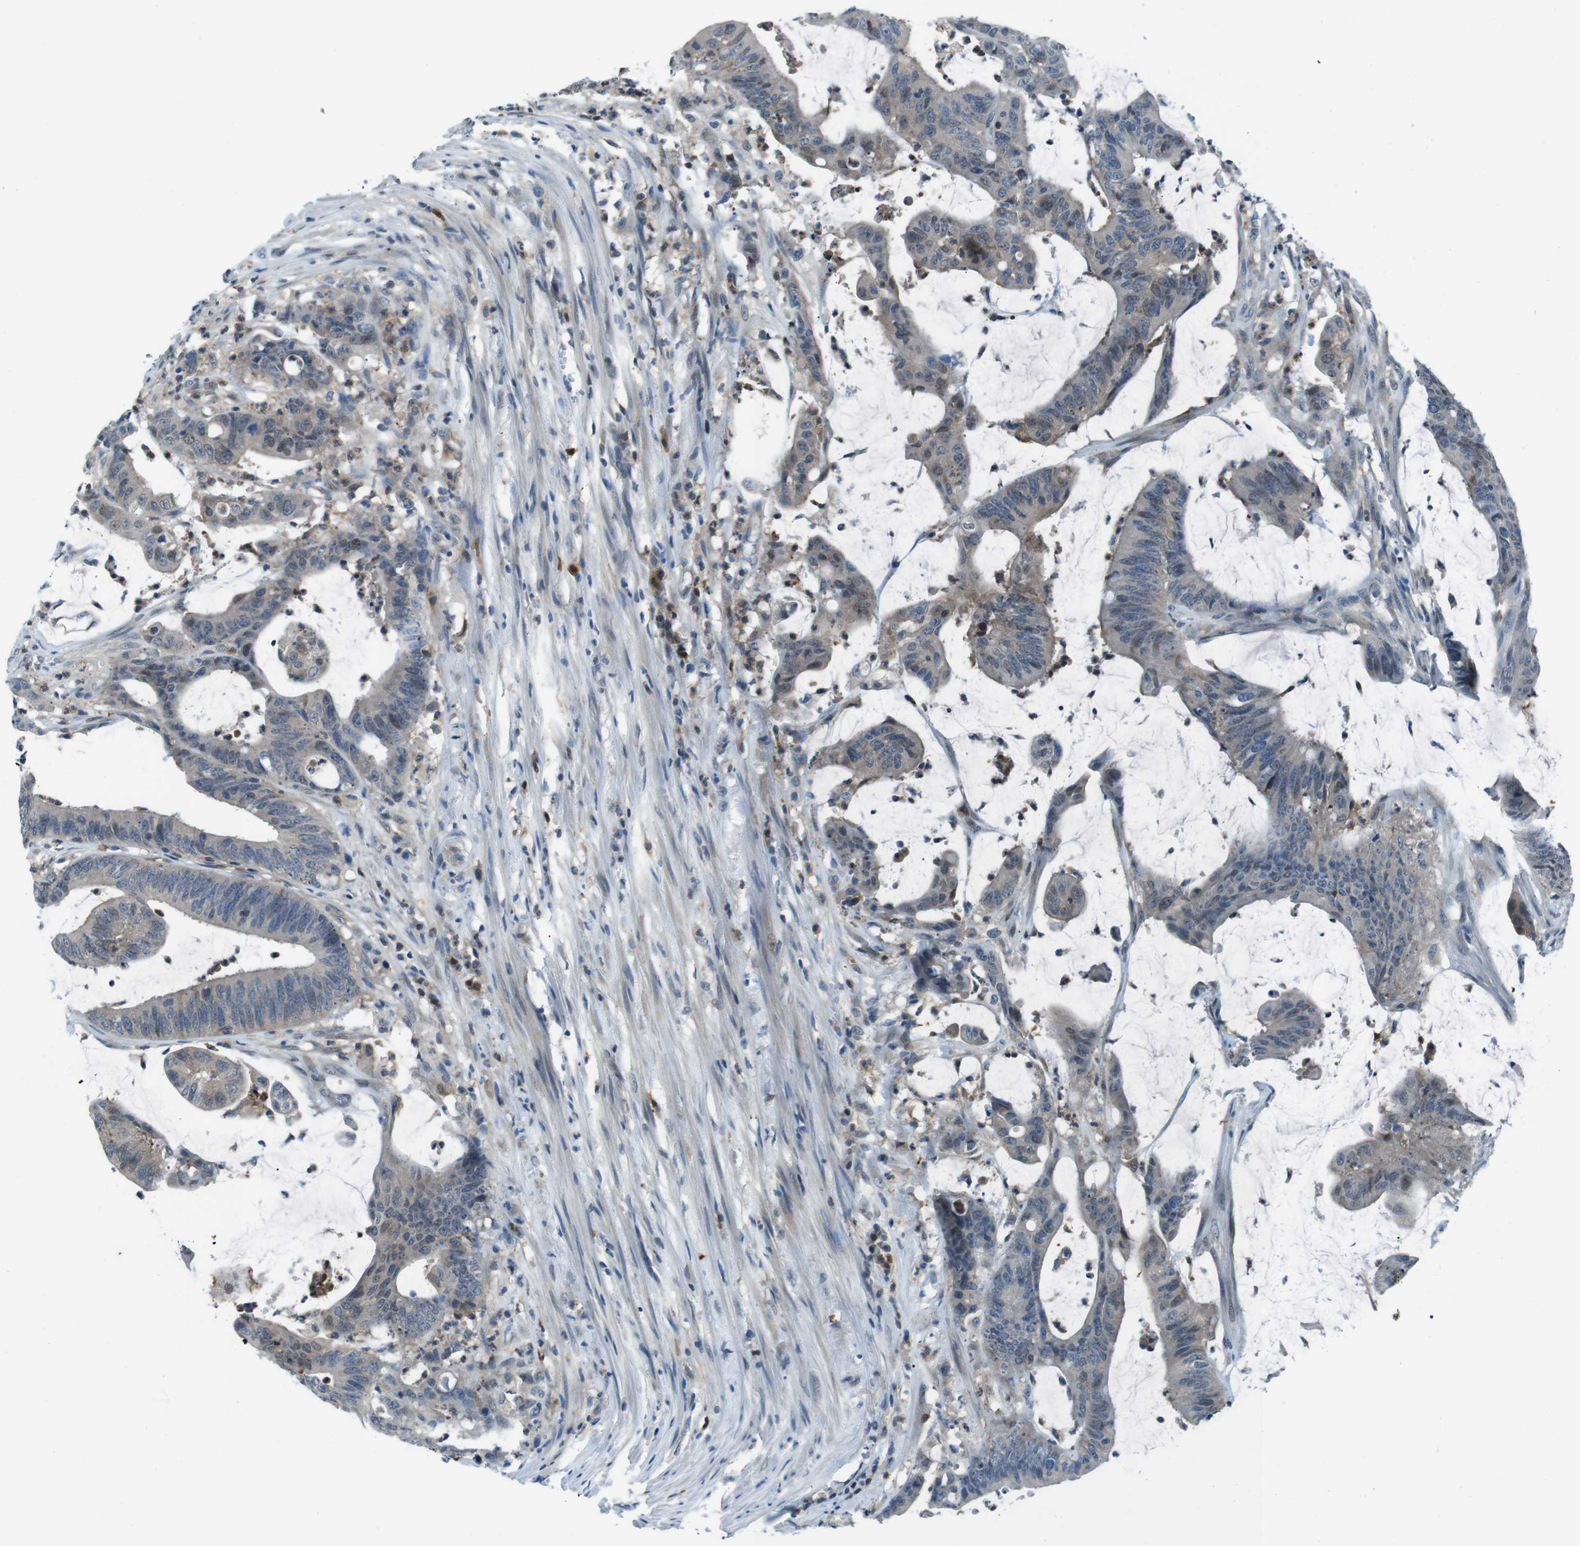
{"staining": {"intensity": "weak", "quantity": "25%-75%", "location": "cytoplasmic/membranous,nuclear"}, "tissue": "colorectal cancer", "cell_type": "Tumor cells", "image_type": "cancer", "snomed": [{"axis": "morphology", "description": "Adenocarcinoma, NOS"}, {"axis": "topography", "description": "Rectum"}], "caption": "High-magnification brightfield microscopy of colorectal adenocarcinoma stained with DAB (3,3'-diaminobenzidine) (brown) and counterstained with hematoxylin (blue). tumor cells exhibit weak cytoplasmic/membranous and nuclear staining is appreciated in about25%-75% of cells.", "gene": "NANOS2", "patient": {"sex": "female", "age": 66}}